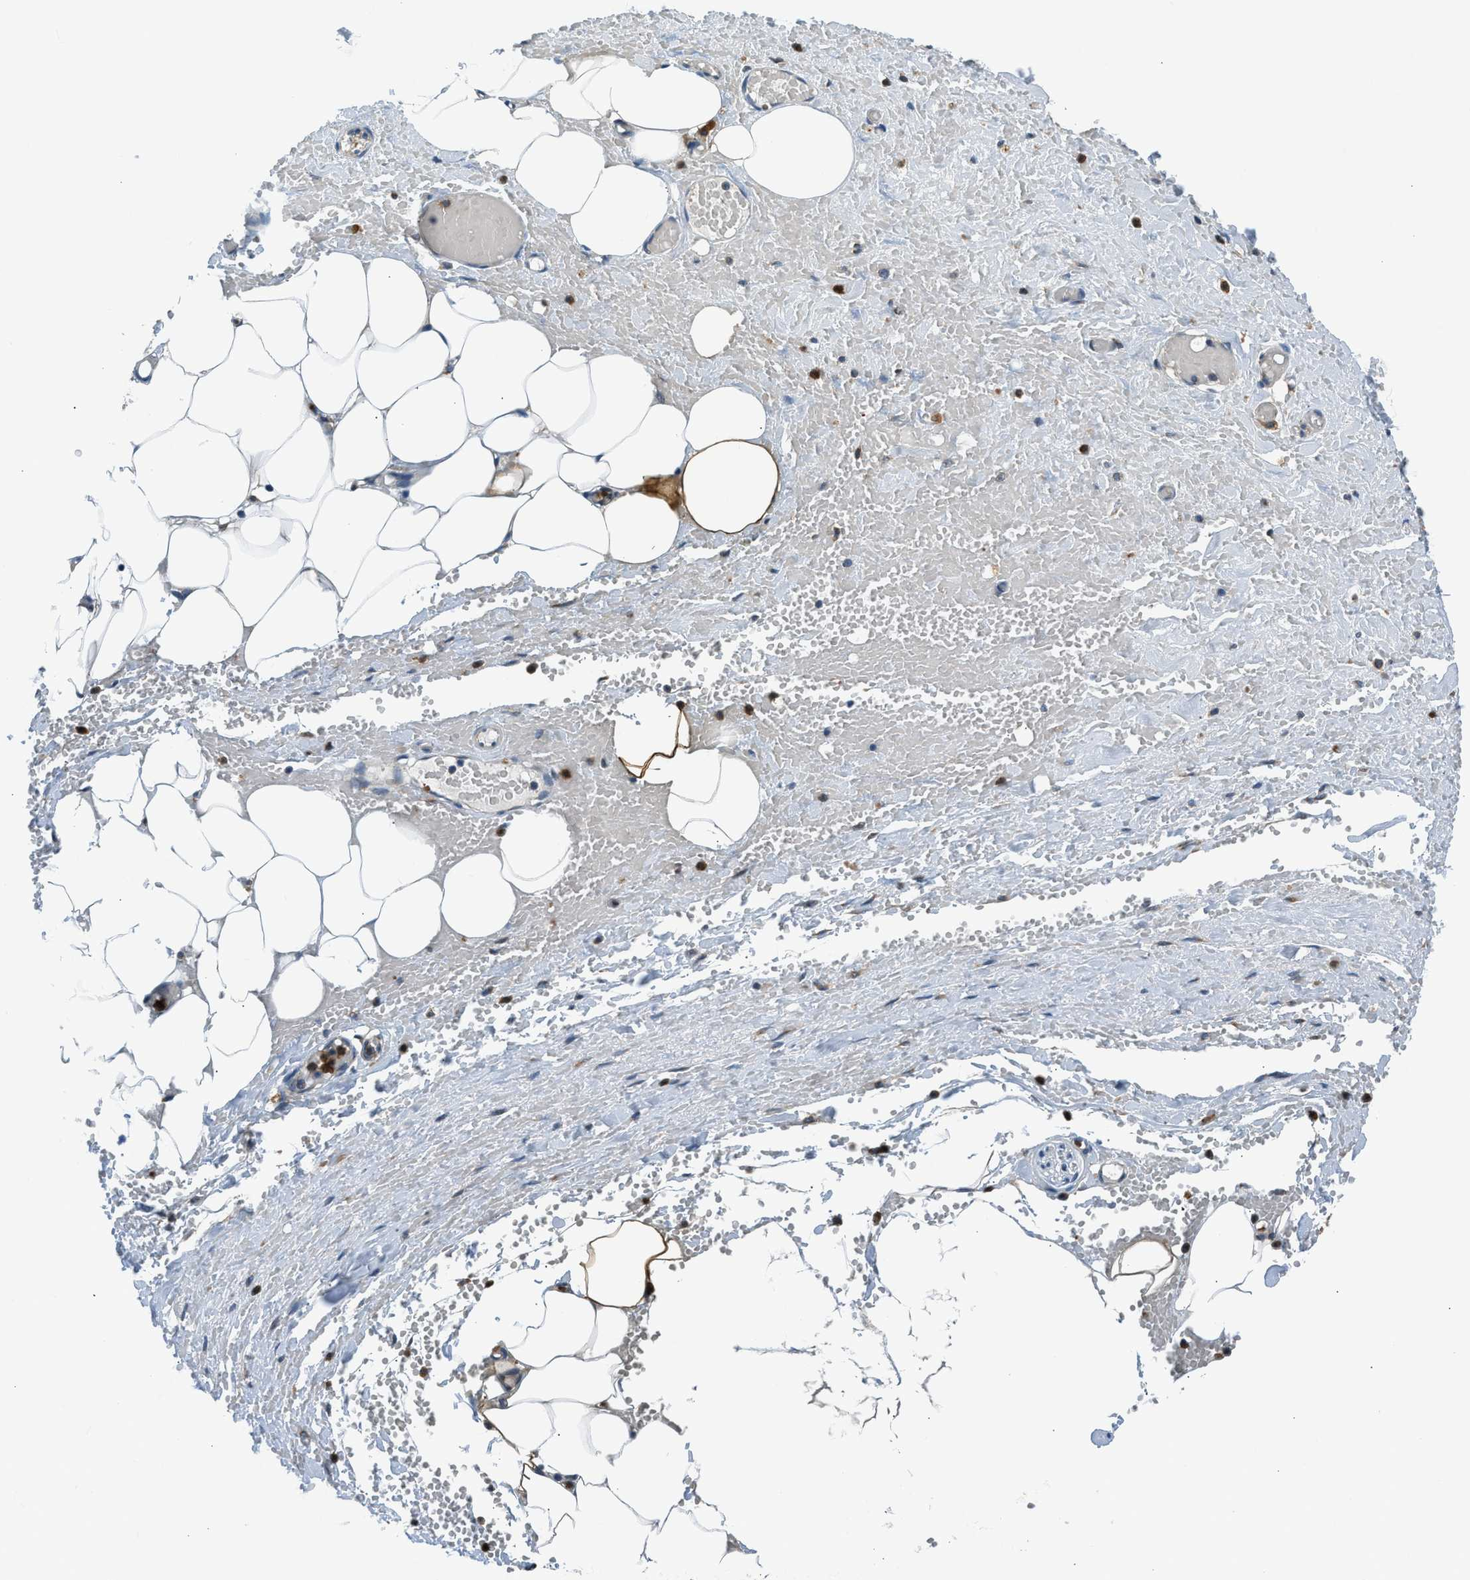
{"staining": {"intensity": "strong", "quantity": "<25%", "location": "cytoplasmic/membranous"}, "tissue": "adipose tissue", "cell_type": "Adipocytes", "image_type": "normal", "snomed": [{"axis": "morphology", "description": "Normal tissue, NOS"}, {"axis": "topography", "description": "Soft tissue"}, {"axis": "topography", "description": "Vascular tissue"}], "caption": "About <25% of adipocytes in unremarkable adipose tissue show strong cytoplasmic/membranous protein positivity as visualized by brown immunohistochemical staining.", "gene": "EDARADD", "patient": {"sex": "female", "age": 35}}